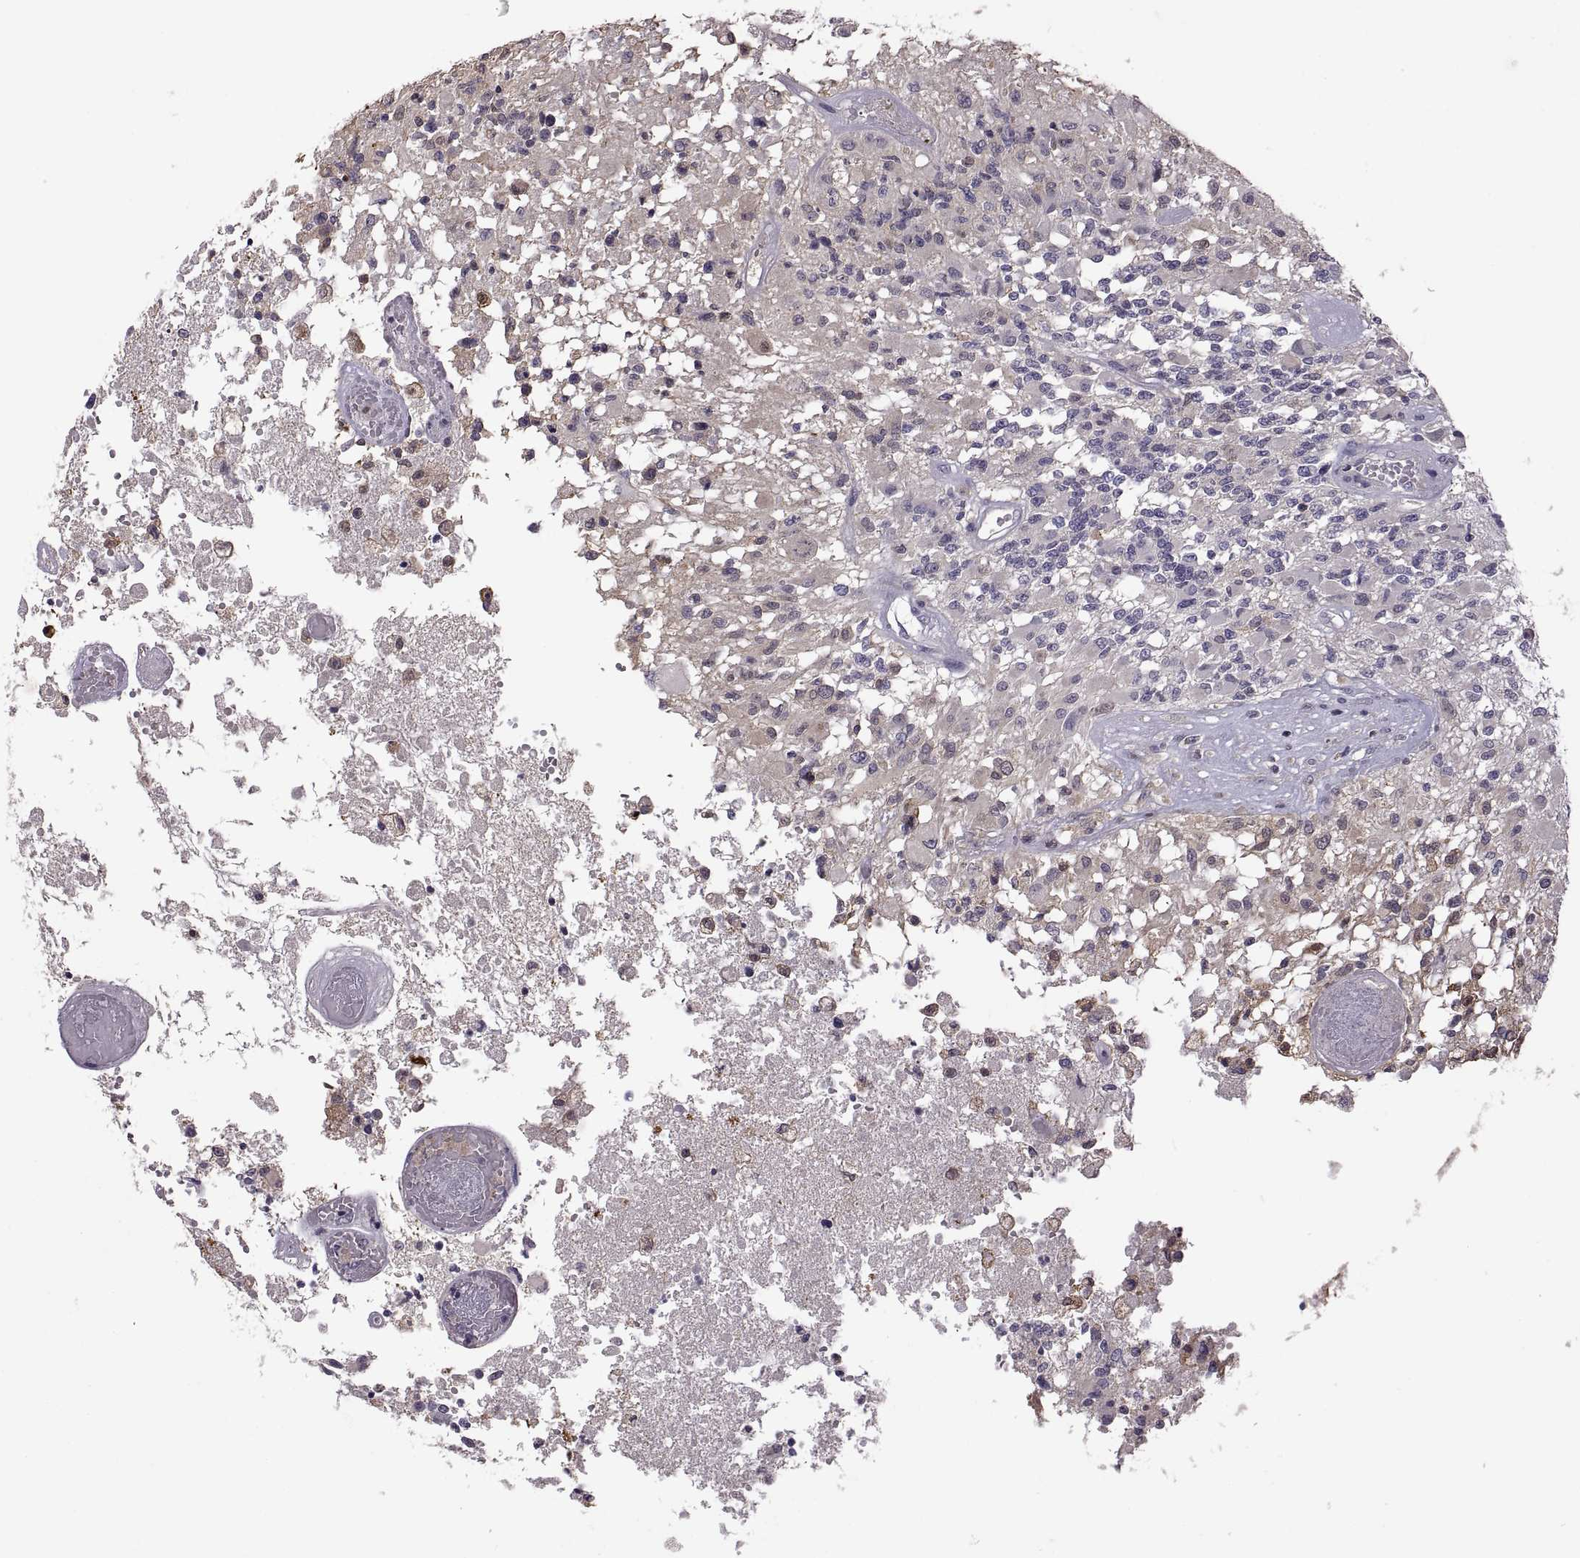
{"staining": {"intensity": "negative", "quantity": "none", "location": "none"}, "tissue": "glioma", "cell_type": "Tumor cells", "image_type": "cancer", "snomed": [{"axis": "morphology", "description": "Glioma, malignant, High grade"}, {"axis": "topography", "description": "Brain"}], "caption": "Human high-grade glioma (malignant) stained for a protein using immunohistochemistry reveals no expression in tumor cells.", "gene": "FGF9", "patient": {"sex": "female", "age": 63}}